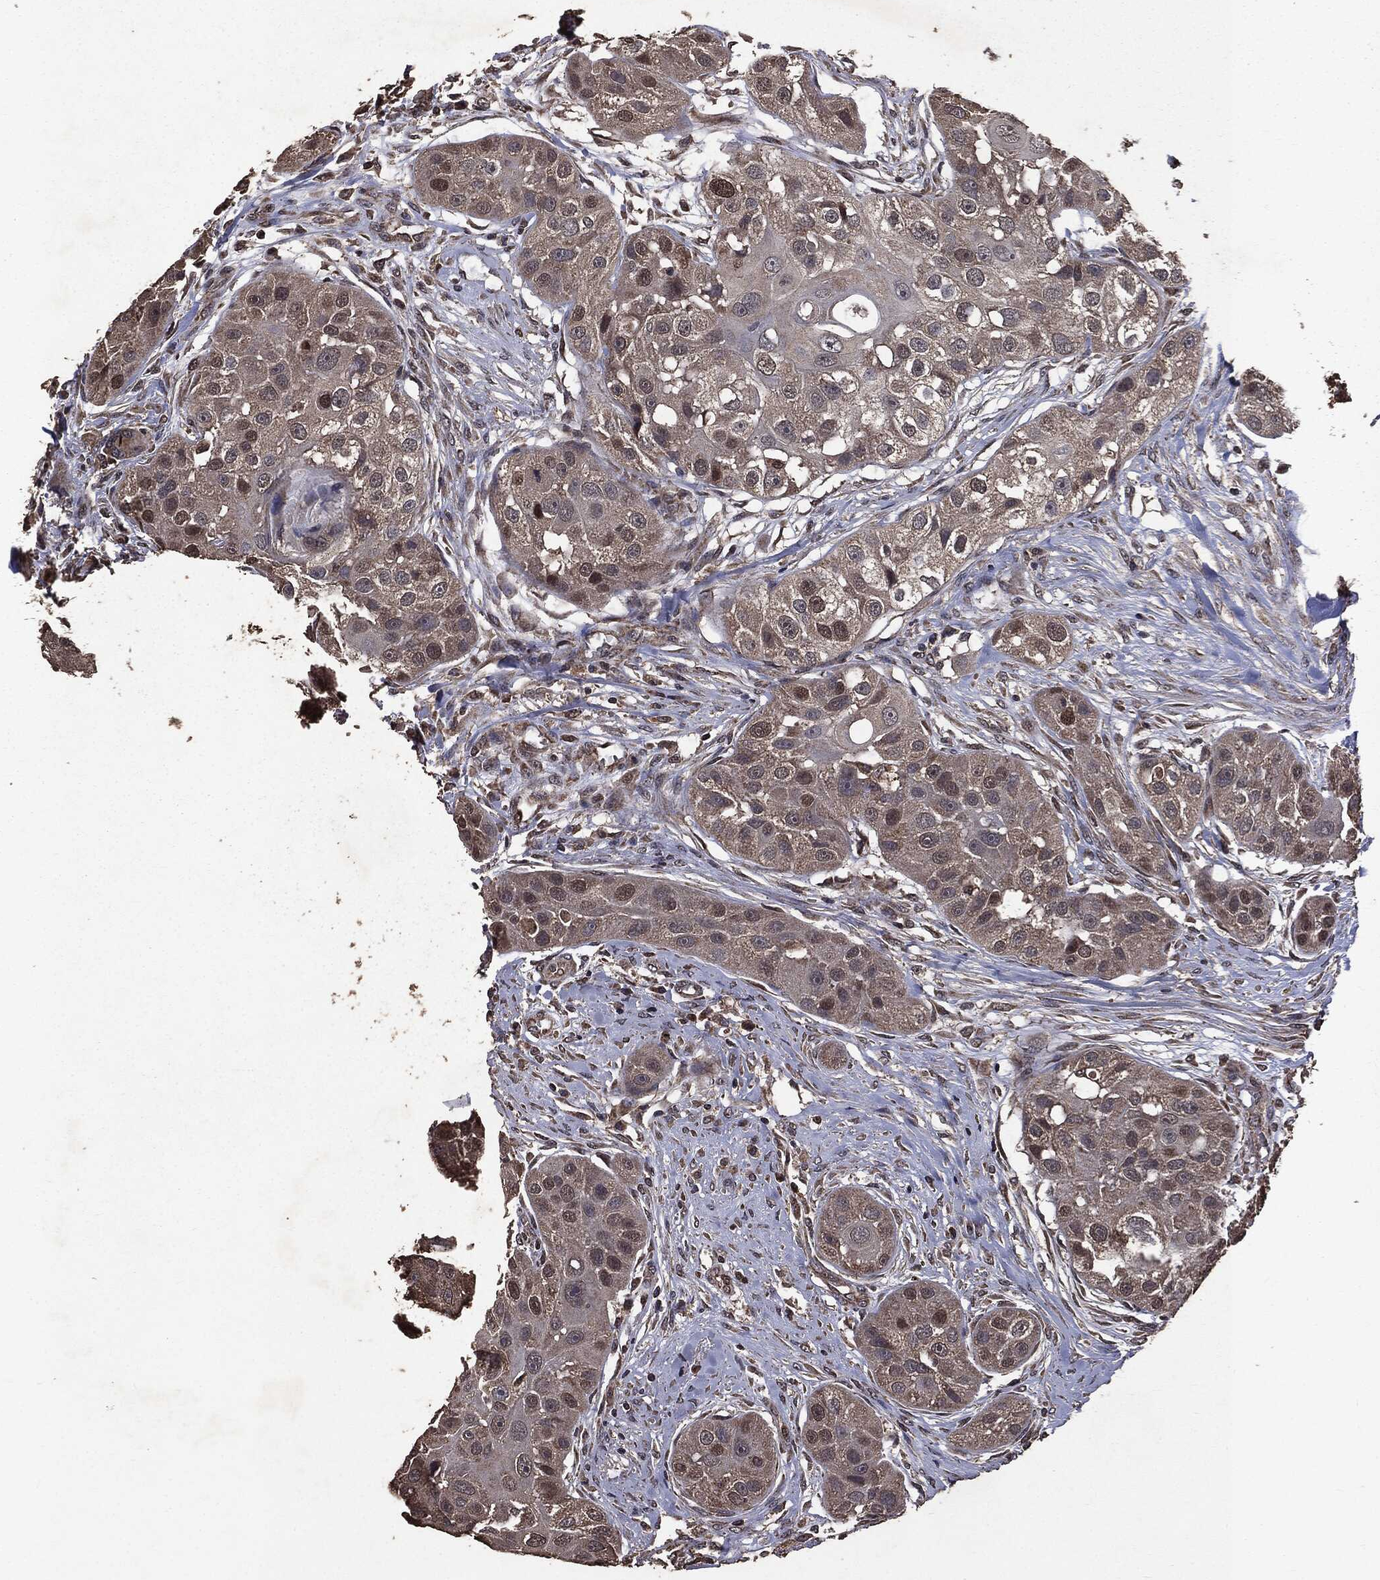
{"staining": {"intensity": "moderate", "quantity": "<25%", "location": "nuclear"}, "tissue": "head and neck cancer", "cell_type": "Tumor cells", "image_type": "cancer", "snomed": [{"axis": "morphology", "description": "Normal tissue, NOS"}, {"axis": "morphology", "description": "Squamous cell carcinoma, NOS"}, {"axis": "topography", "description": "Skeletal muscle"}, {"axis": "topography", "description": "Head-Neck"}], "caption": "Human head and neck squamous cell carcinoma stained with a brown dye shows moderate nuclear positive expression in about <25% of tumor cells.", "gene": "PPP6R2", "patient": {"sex": "male", "age": 51}}